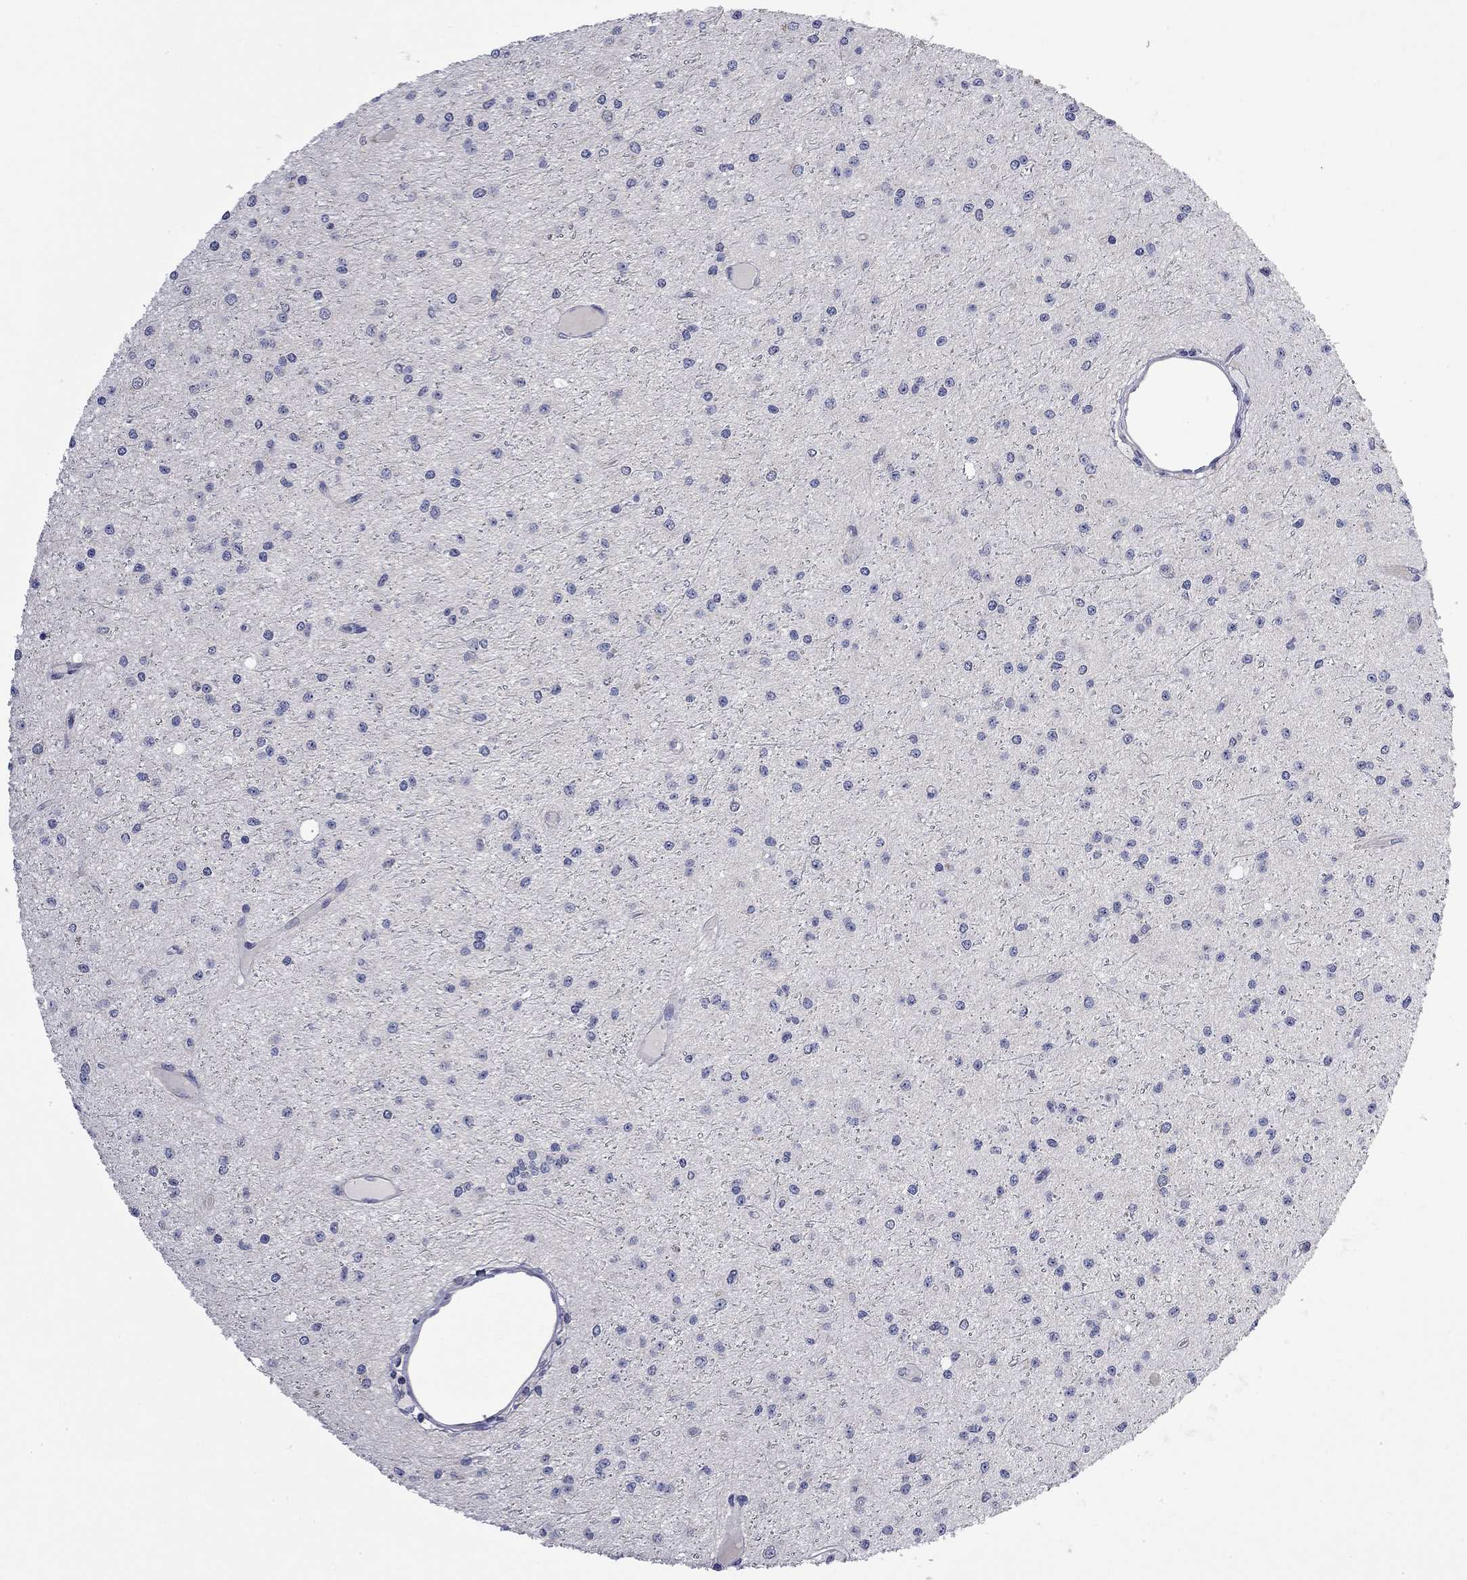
{"staining": {"intensity": "negative", "quantity": "none", "location": "none"}, "tissue": "glioma", "cell_type": "Tumor cells", "image_type": "cancer", "snomed": [{"axis": "morphology", "description": "Glioma, malignant, Low grade"}, {"axis": "topography", "description": "Brain"}], "caption": "An image of malignant glioma (low-grade) stained for a protein reveals no brown staining in tumor cells.", "gene": "ABCB4", "patient": {"sex": "male", "age": 27}}